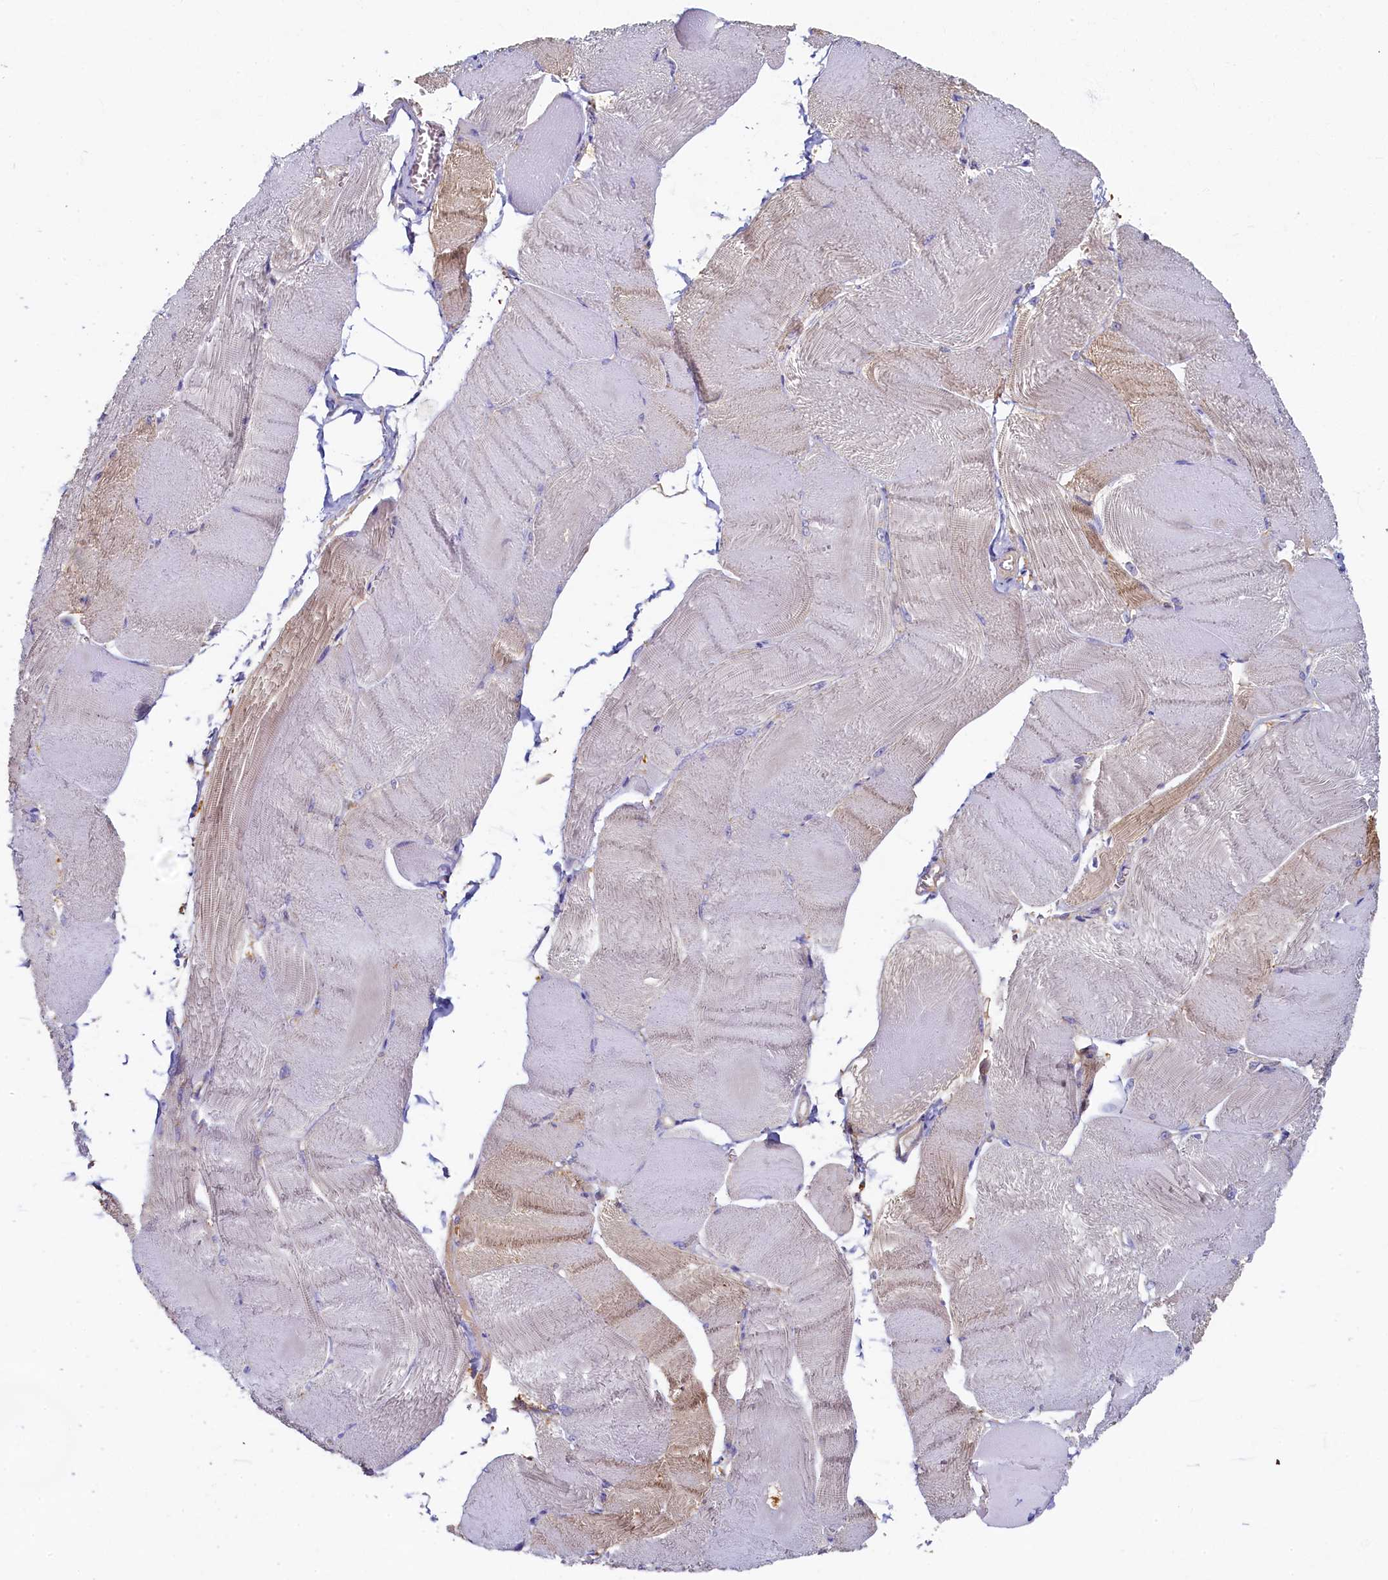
{"staining": {"intensity": "moderate", "quantity": "<25%", "location": "cytoplasmic/membranous"}, "tissue": "skeletal muscle", "cell_type": "Myocytes", "image_type": "normal", "snomed": [{"axis": "morphology", "description": "Normal tissue, NOS"}, {"axis": "morphology", "description": "Basal cell carcinoma"}, {"axis": "topography", "description": "Skeletal muscle"}], "caption": "An immunohistochemistry (IHC) histopathology image of unremarkable tissue is shown. Protein staining in brown shows moderate cytoplasmic/membranous positivity in skeletal muscle within myocytes.", "gene": "TIMM8B", "patient": {"sex": "female", "age": 64}}